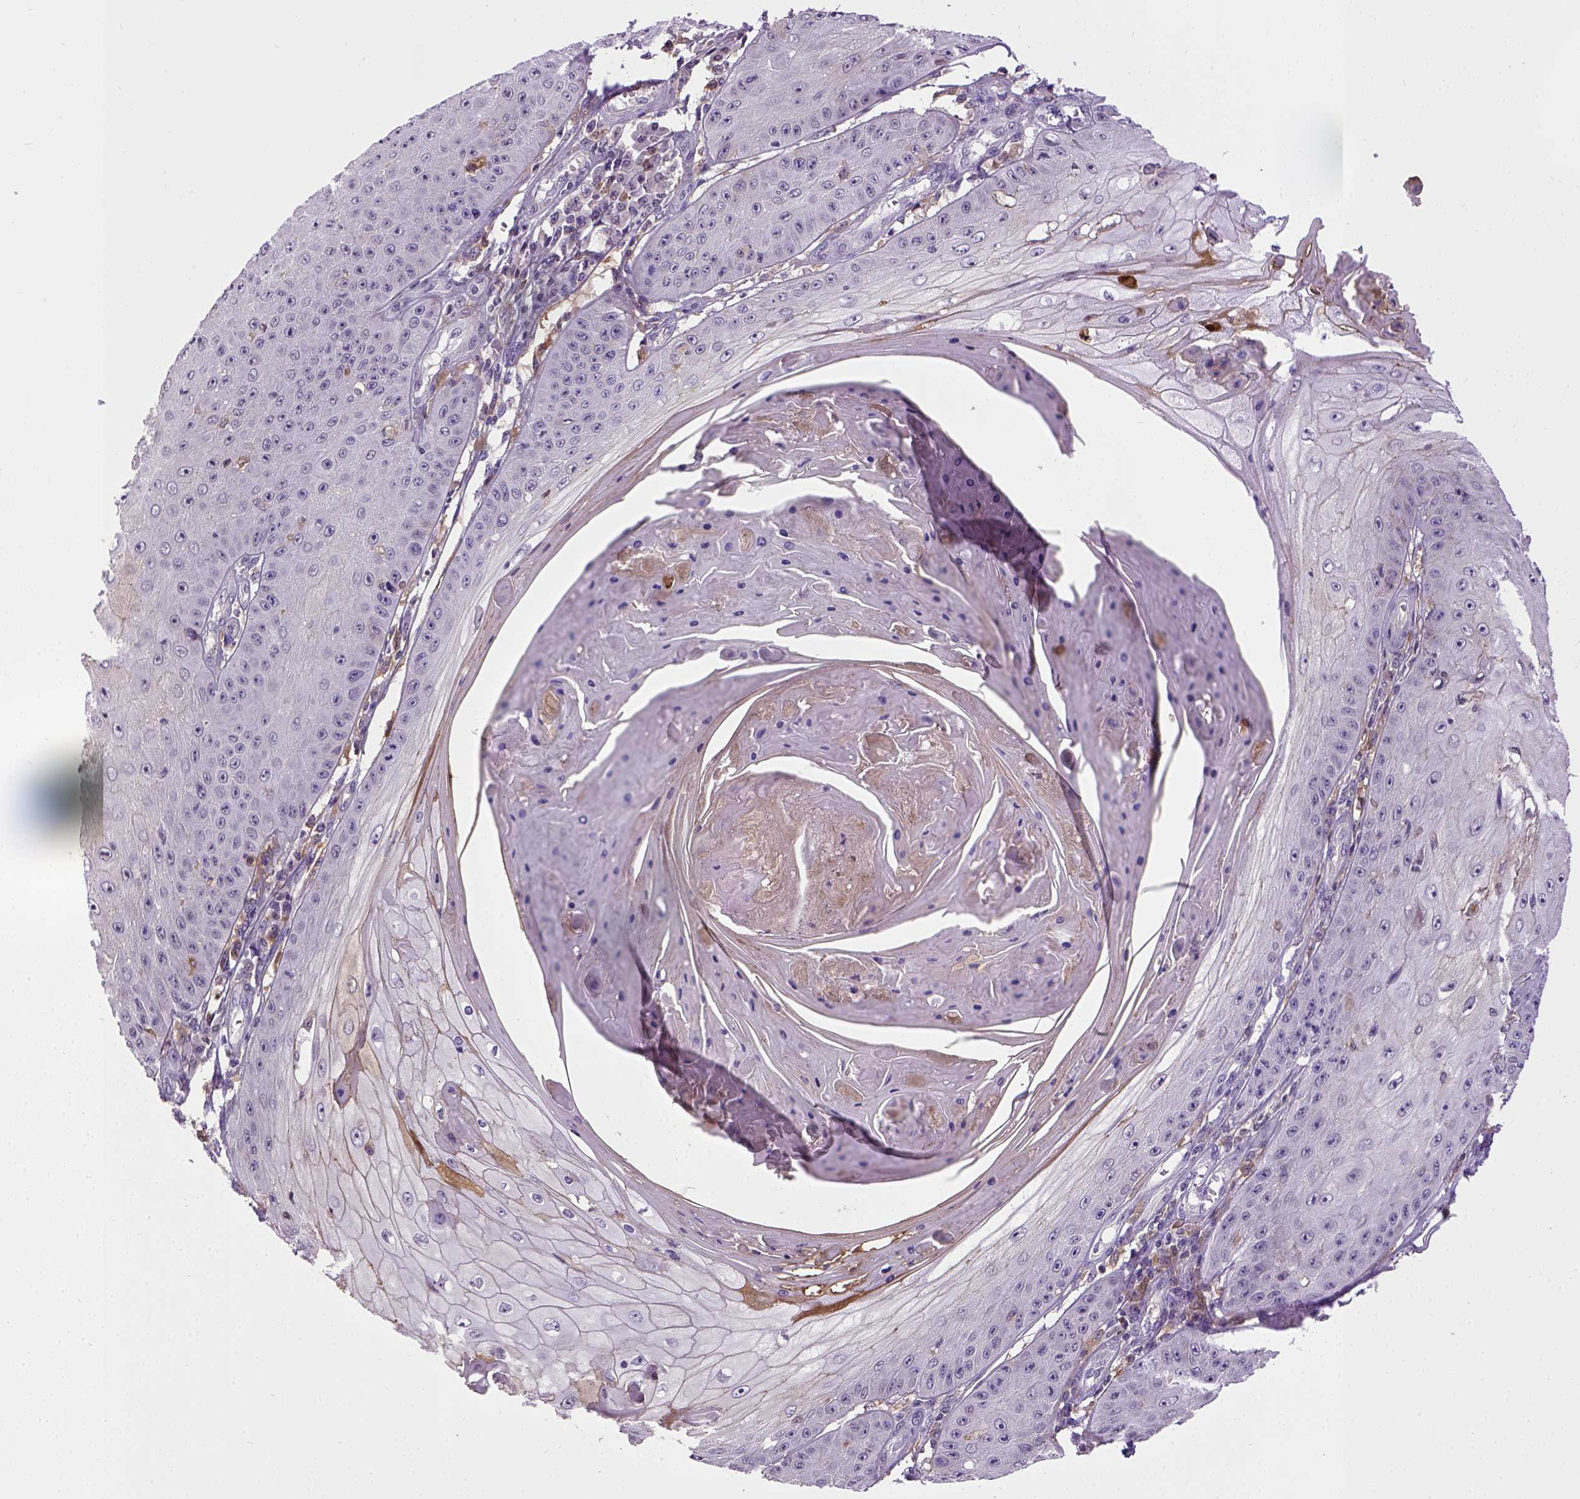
{"staining": {"intensity": "negative", "quantity": "none", "location": "none"}, "tissue": "skin cancer", "cell_type": "Tumor cells", "image_type": "cancer", "snomed": [{"axis": "morphology", "description": "Squamous cell carcinoma, NOS"}, {"axis": "topography", "description": "Skin"}], "caption": "Immunohistochemistry micrograph of squamous cell carcinoma (skin) stained for a protein (brown), which displays no positivity in tumor cells.", "gene": "CDH1", "patient": {"sex": "male", "age": 70}}